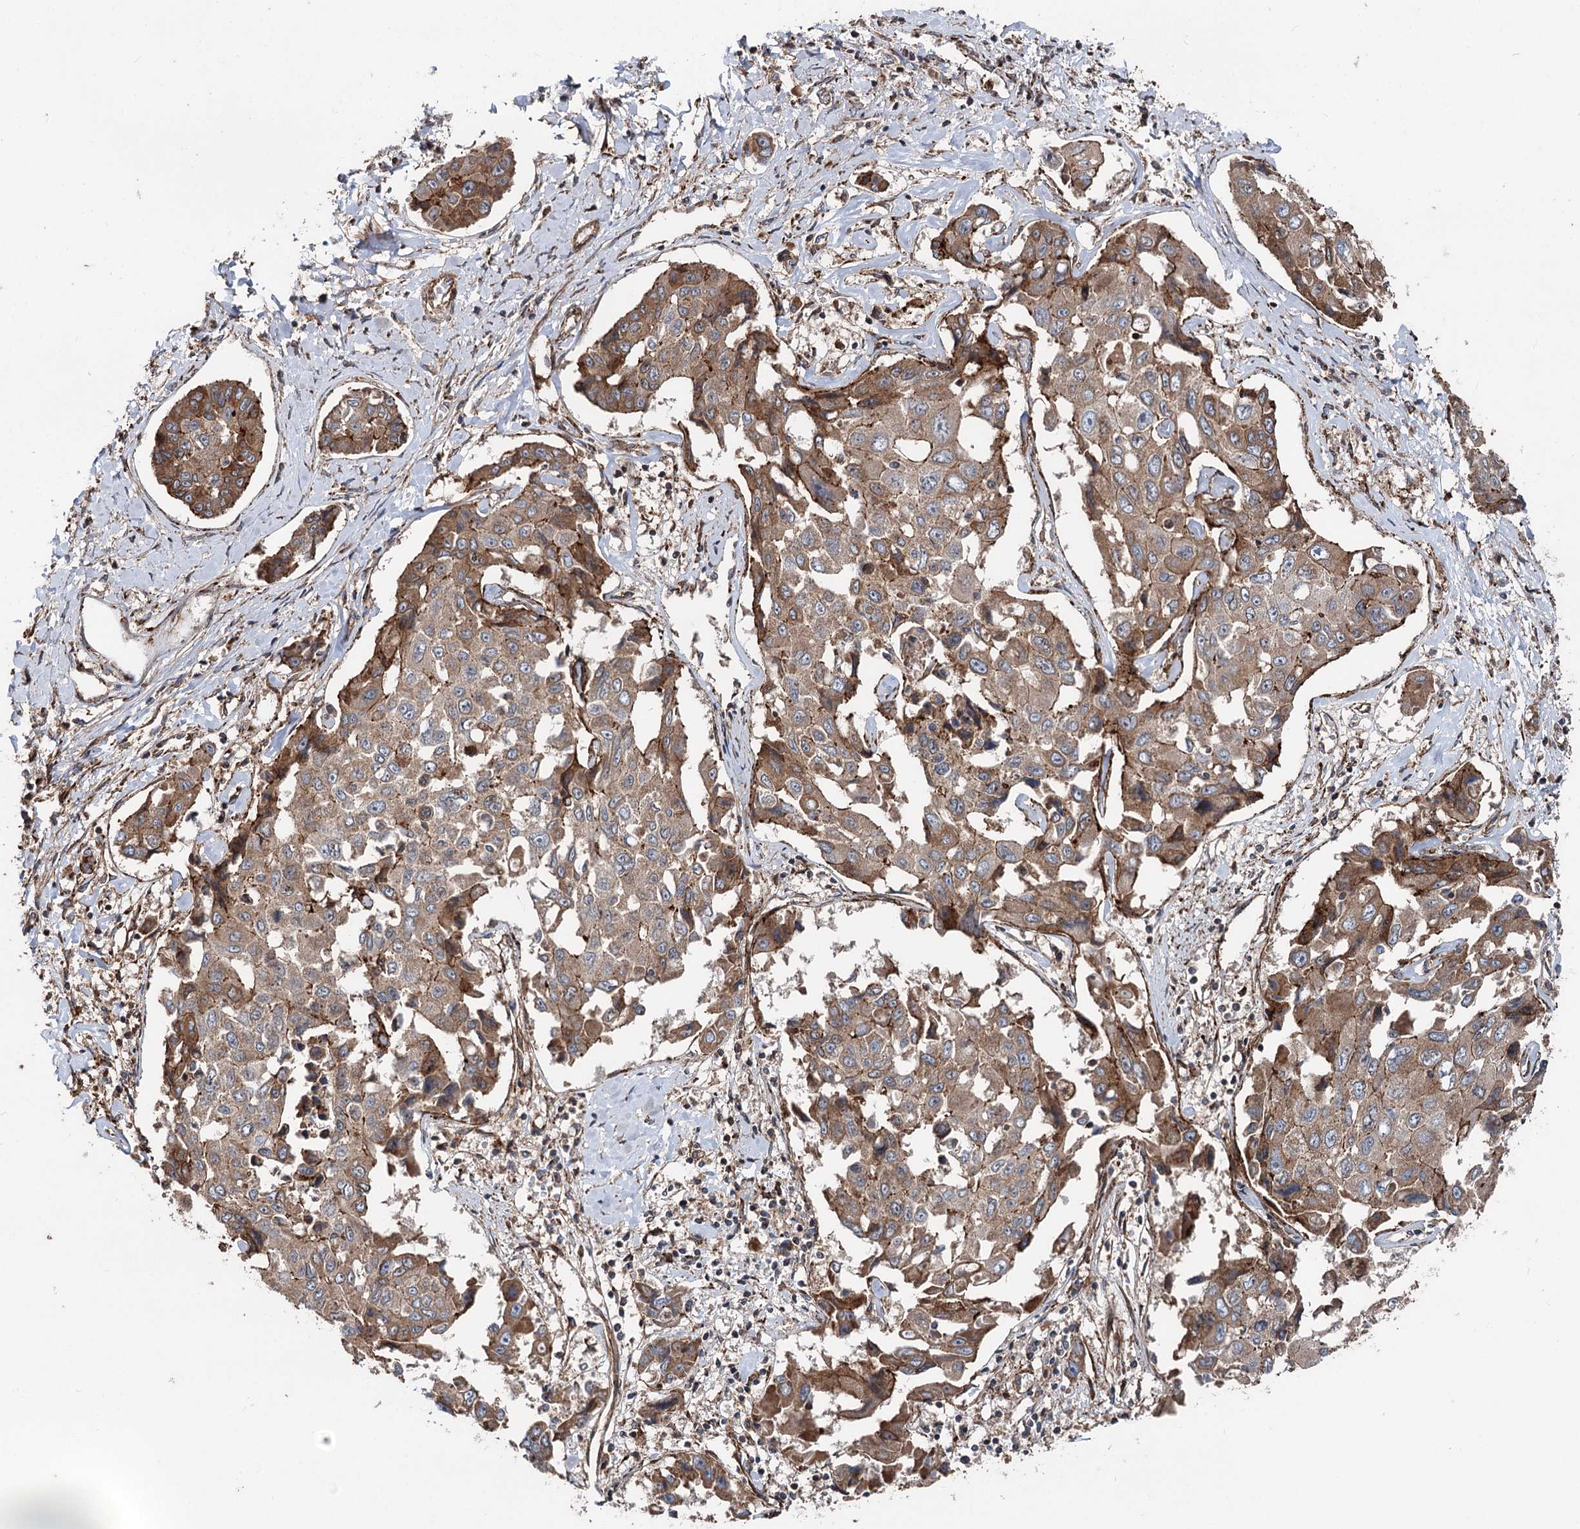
{"staining": {"intensity": "moderate", "quantity": ">75%", "location": "cytoplasmic/membranous"}, "tissue": "liver cancer", "cell_type": "Tumor cells", "image_type": "cancer", "snomed": [{"axis": "morphology", "description": "Cholangiocarcinoma"}, {"axis": "topography", "description": "Liver"}], "caption": "Immunohistochemical staining of human cholangiocarcinoma (liver) demonstrates moderate cytoplasmic/membranous protein staining in about >75% of tumor cells. (brown staining indicates protein expression, while blue staining denotes nuclei).", "gene": "ITFG2", "patient": {"sex": "male", "age": 59}}